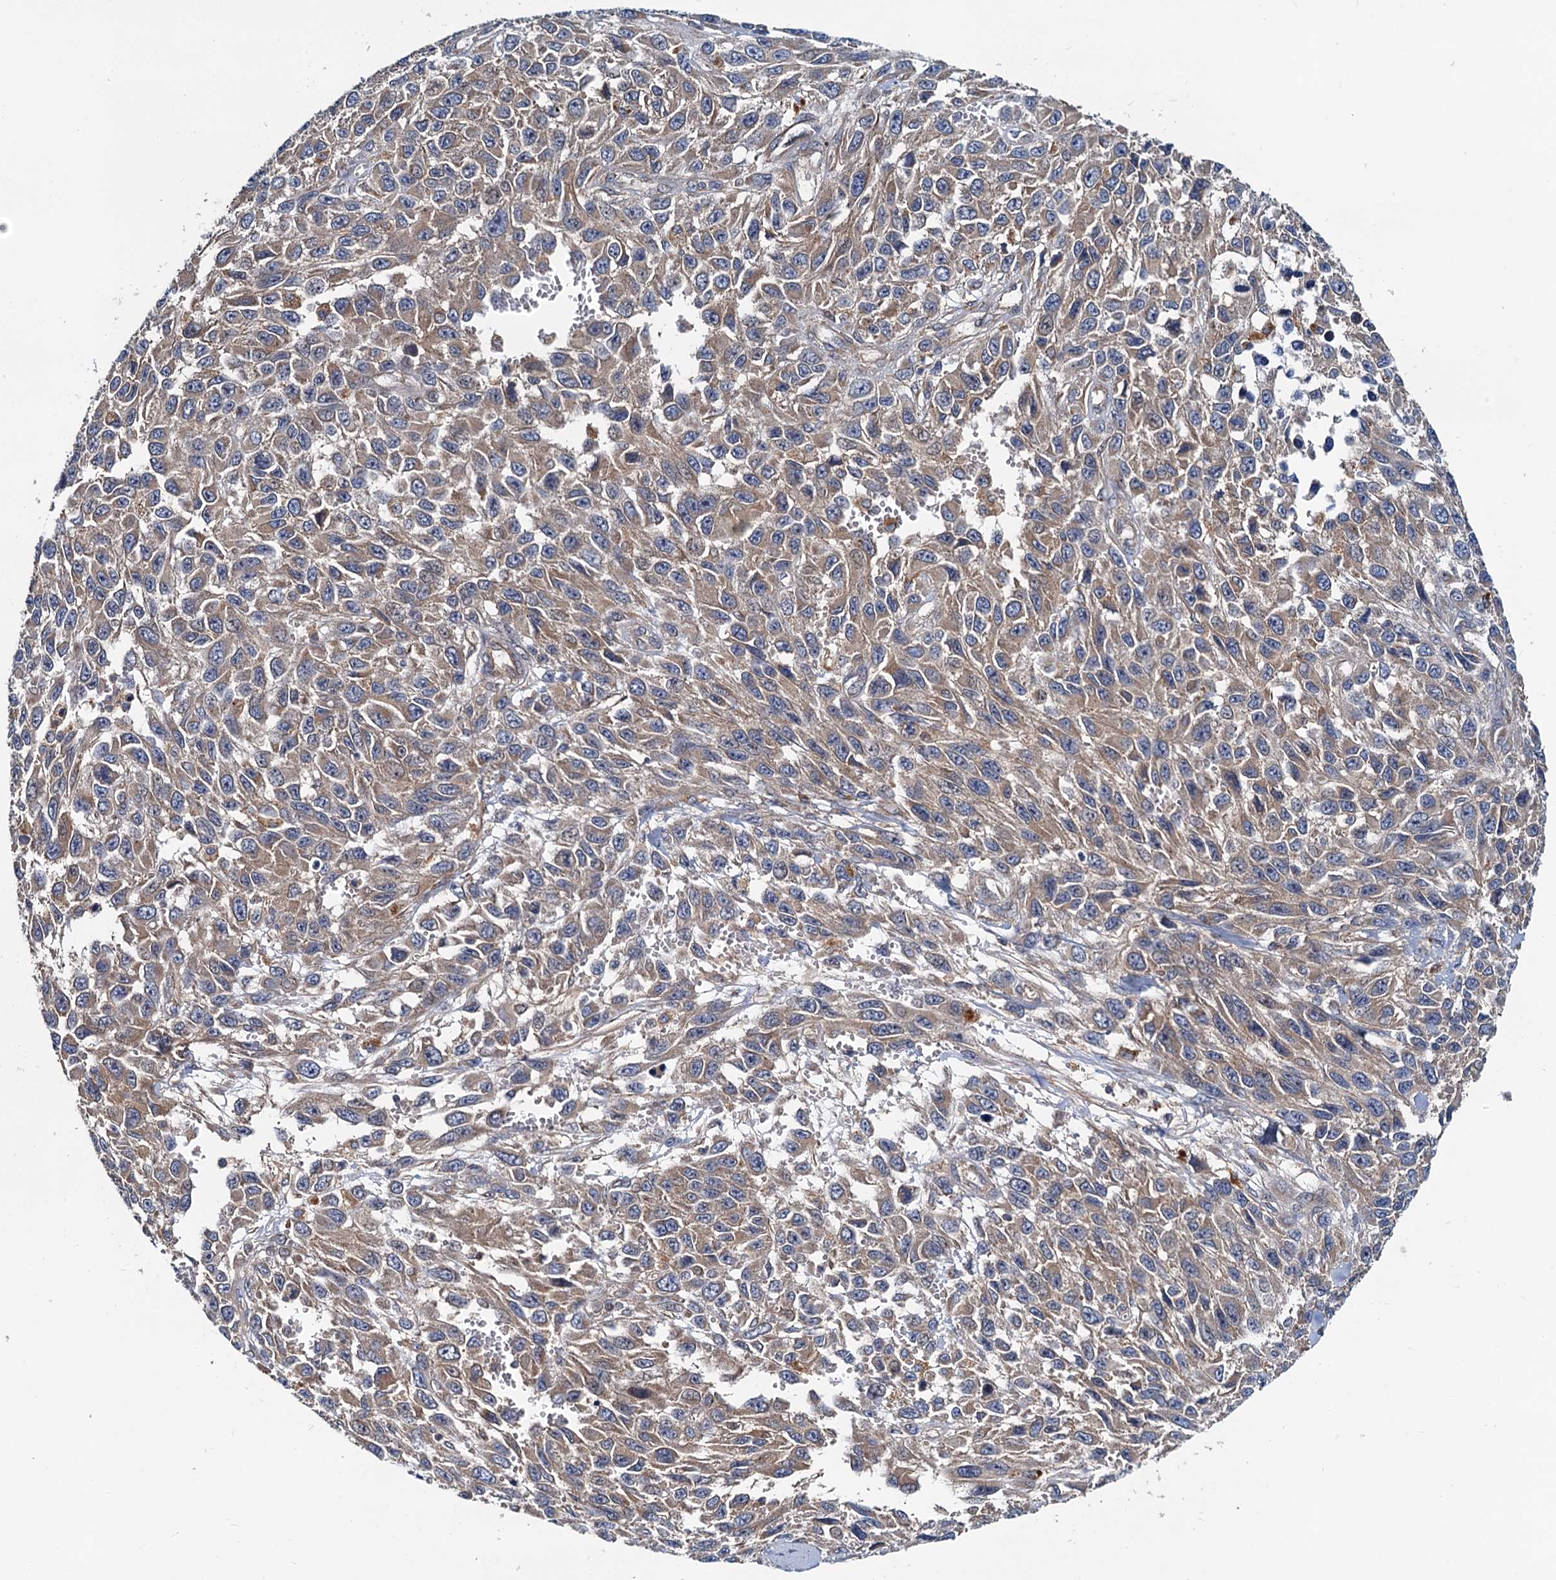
{"staining": {"intensity": "weak", "quantity": "25%-75%", "location": "cytoplasmic/membranous"}, "tissue": "melanoma", "cell_type": "Tumor cells", "image_type": "cancer", "snomed": [{"axis": "morphology", "description": "Normal tissue, NOS"}, {"axis": "morphology", "description": "Malignant melanoma, NOS"}, {"axis": "topography", "description": "Skin"}], "caption": "Immunohistochemical staining of melanoma shows weak cytoplasmic/membranous protein expression in about 25%-75% of tumor cells.", "gene": "EFL1", "patient": {"sex": "female", "age": 96}}